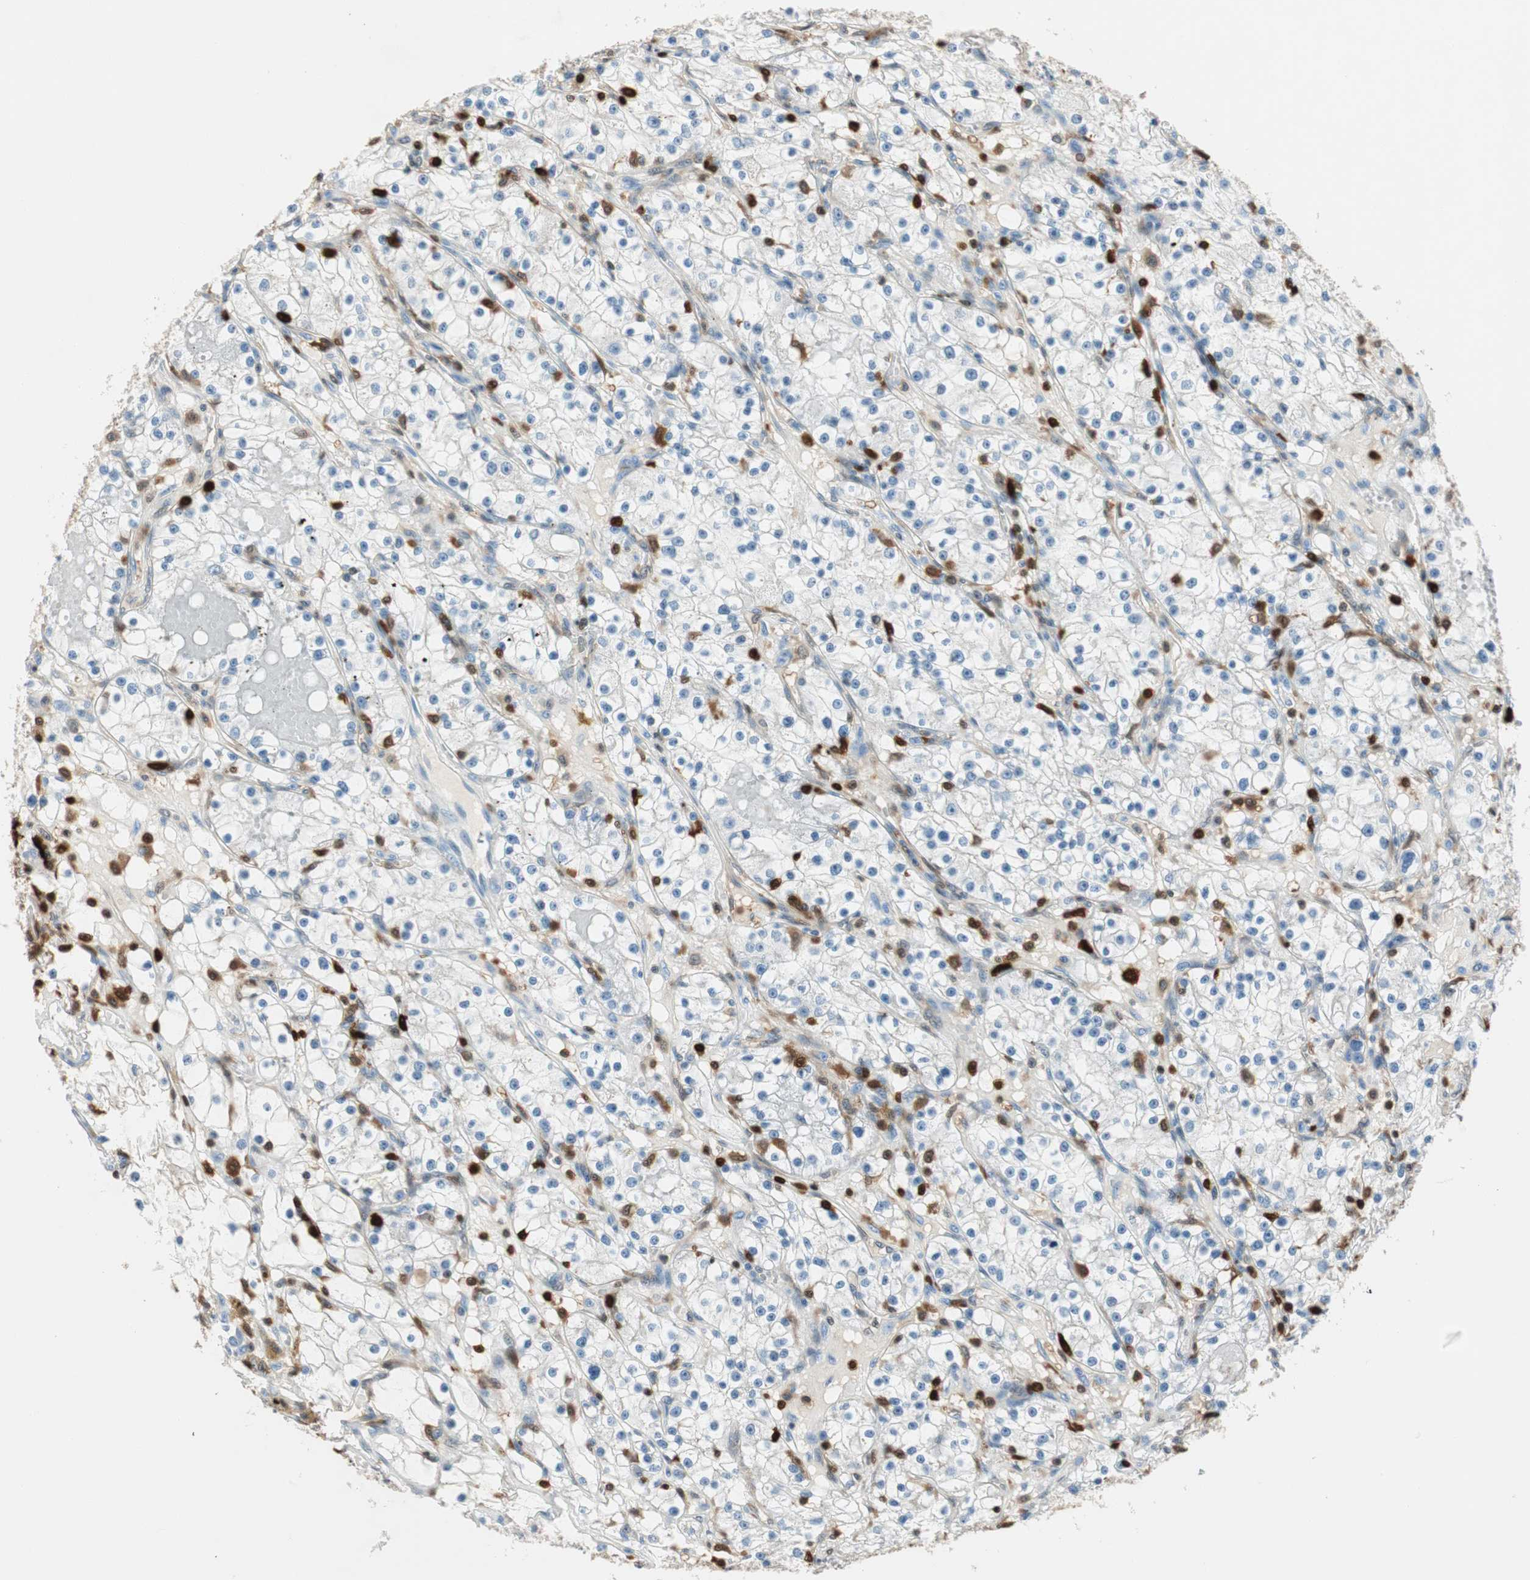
{"staining": {"intensity": "negative", "quantity": "none", "location": "none"}, "tissue": "renal cancer", "cell_type": "Tumor cells", "image_type": "cancer", "snomed": [{"axis": "morphology", "description": "Adenocarcinoma, NOS"}, {"axis": "topography", "description": "Kidney"}], "caption": "Protein analysis of renal adenocarcinoma reveals no significant expression in tumor cells.", "gene": "COTL1", "patient": {"sex": "male", "age": 56}}